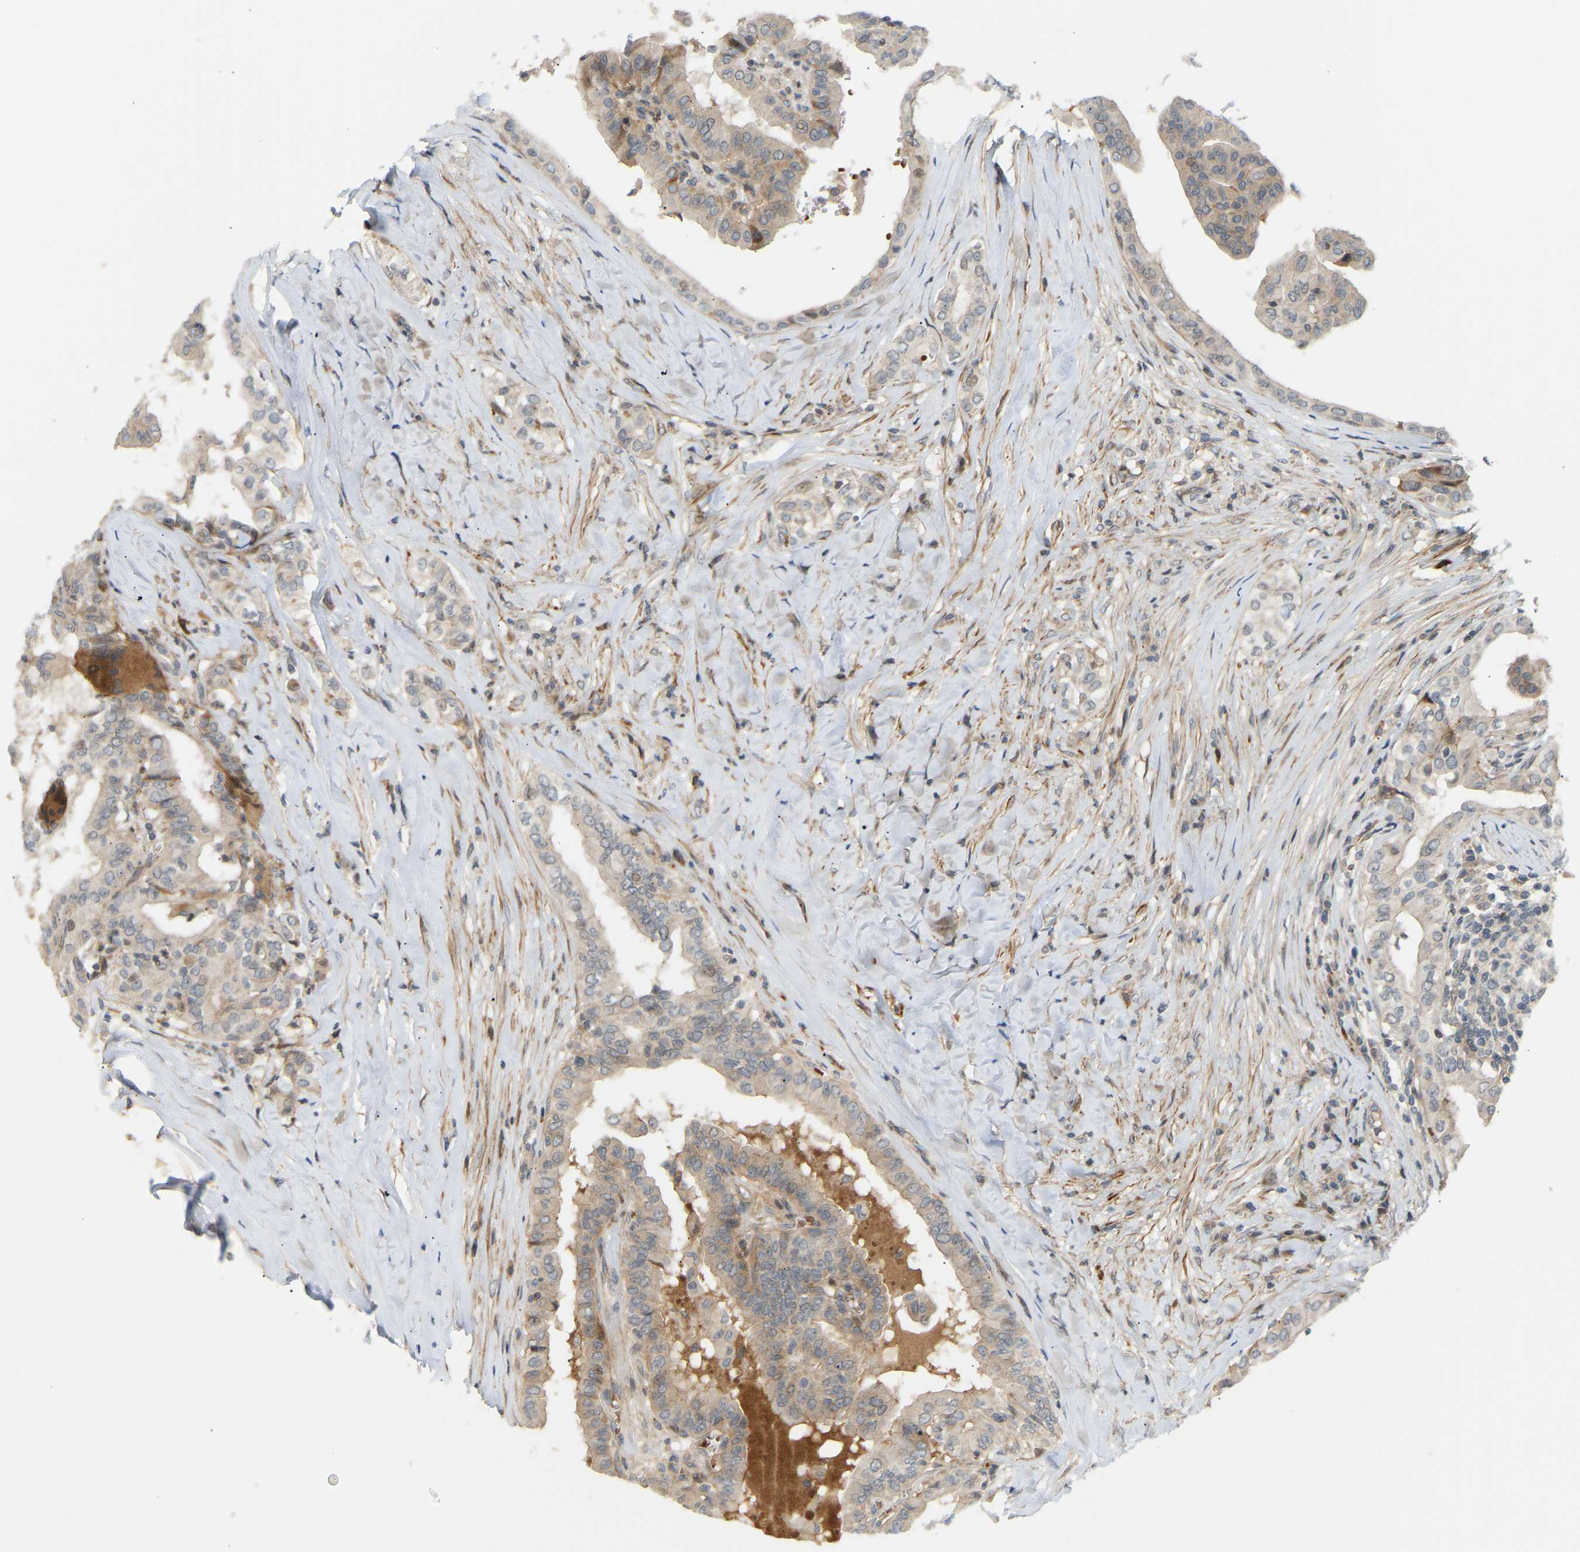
{"staining": {"intensity": "weak", "quantity": "25%-75%", "location": "cytoplasmic/membranous"}, "tissue": "thyroid cancer", "cell_type": "Tumor cells", "image_type": "cancer", "snomed": [{"axis": "morphology", "description": "Papillary adenocarcinoma, NOS"}, {"axis": "topography", "description": "Thyroid gland"}], "caption": "IHC photomicrograph of neoplastic tissue: thyroid cancer (papillary adenocarcinoma) stained using IHC displays low levels of weak protein expression localized specifically in the cytoplasmic/membranous of tumor cells, appearing as a cytoplasmic/membranous brown color.", "gene": "POGLUT2", "patient": {"sex": "male", "age": 33}}